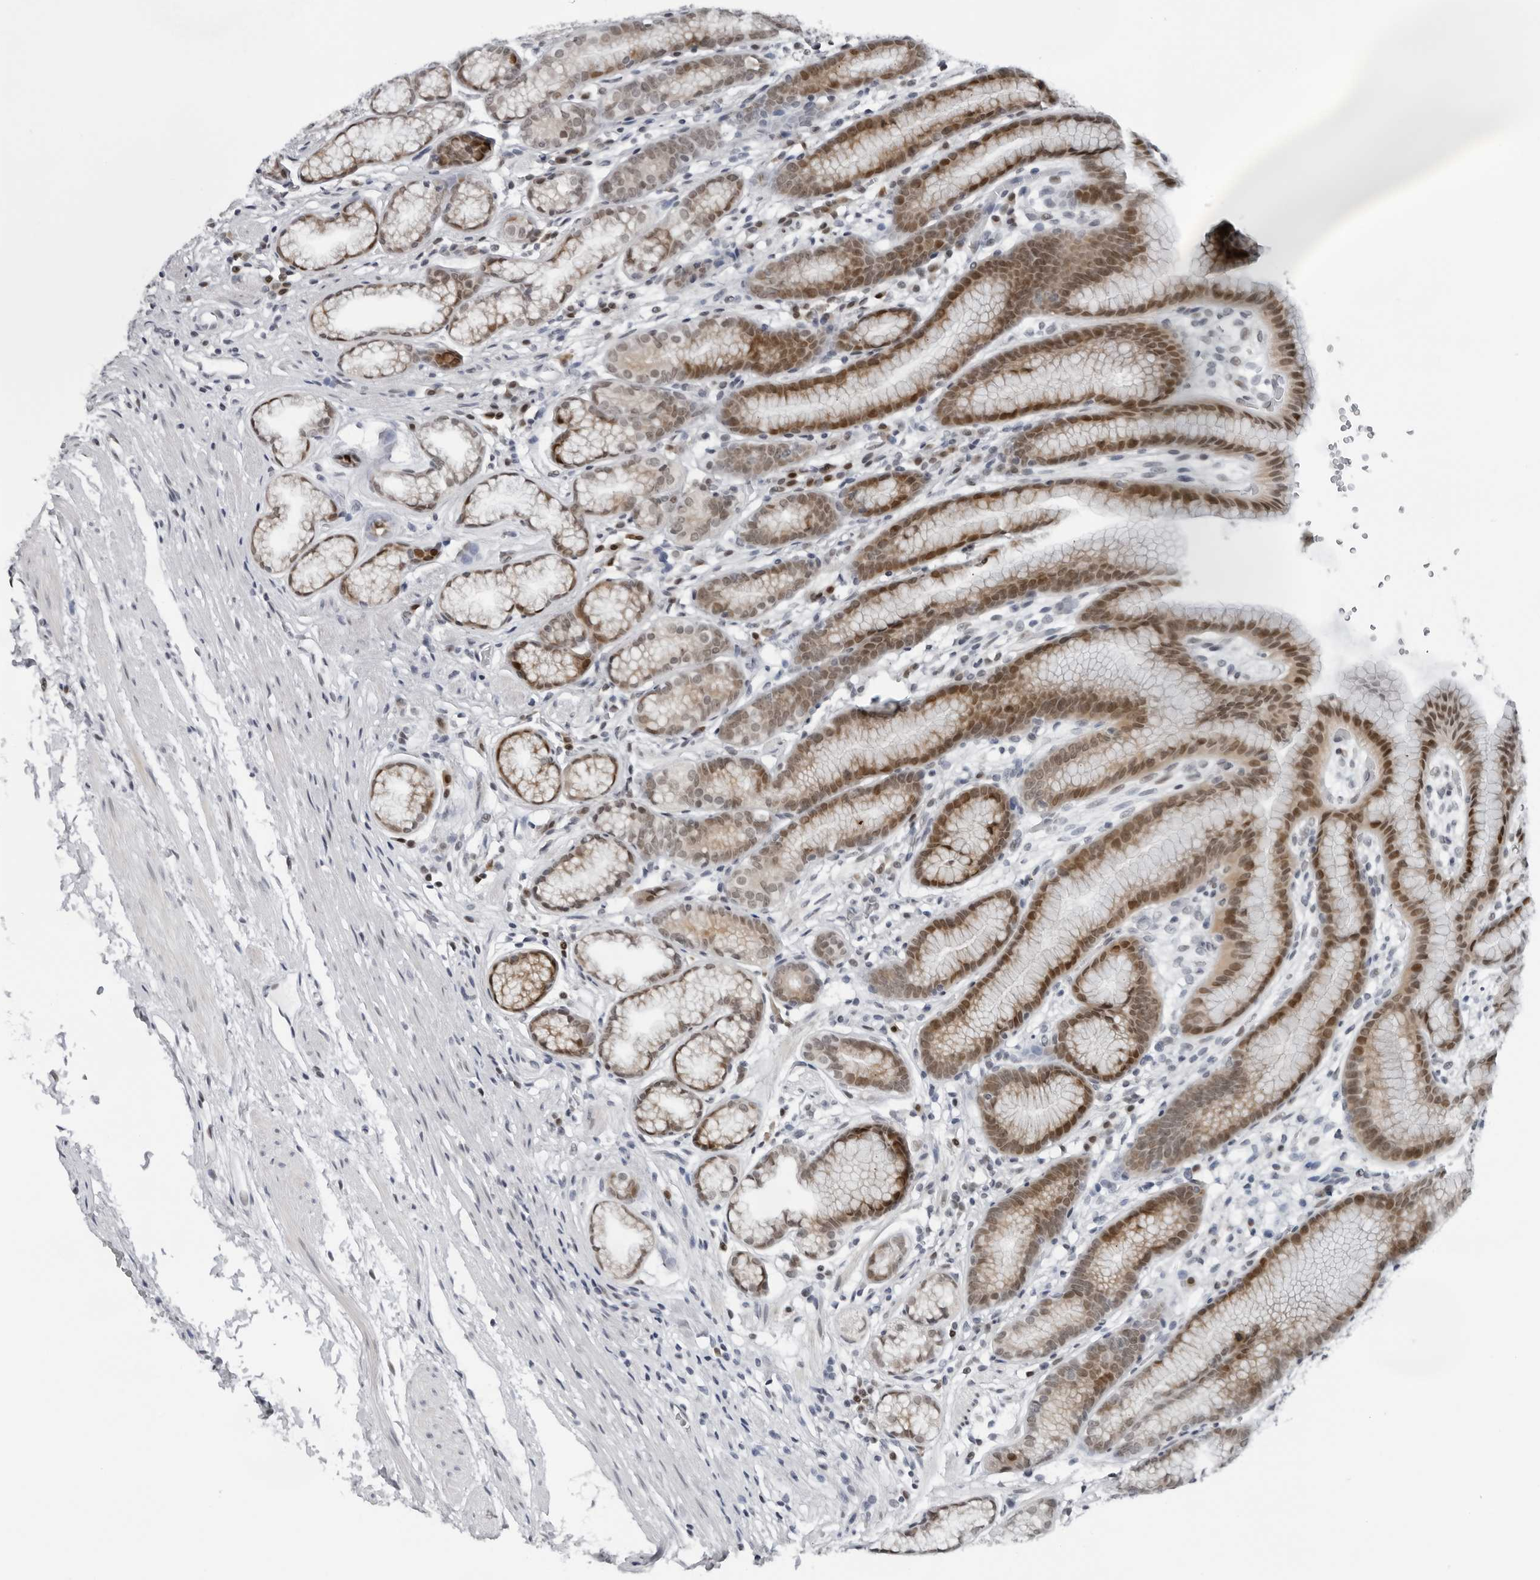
{"staining": {"intensity": "moderate", "quantity": "25%-75%", "location": "nuclear"}, "tissue": "stomach", "cell_type": "Glandular cells", "image_type": "normal", "snomed": [{"axis": "morphology", "description": "Normal tissue, NOS"}, {"axis": "topography", "description": "Stomach"}], "caption": "This photomicrograph shows immunohistochemistry (IHC) staining of unremarkable human stomach, with medium moderate nuclear positivity in approximately 25%-75% of glandular cells.", "gene": "PPP1R42", "patient": {"sex": "male", "age": 42}}